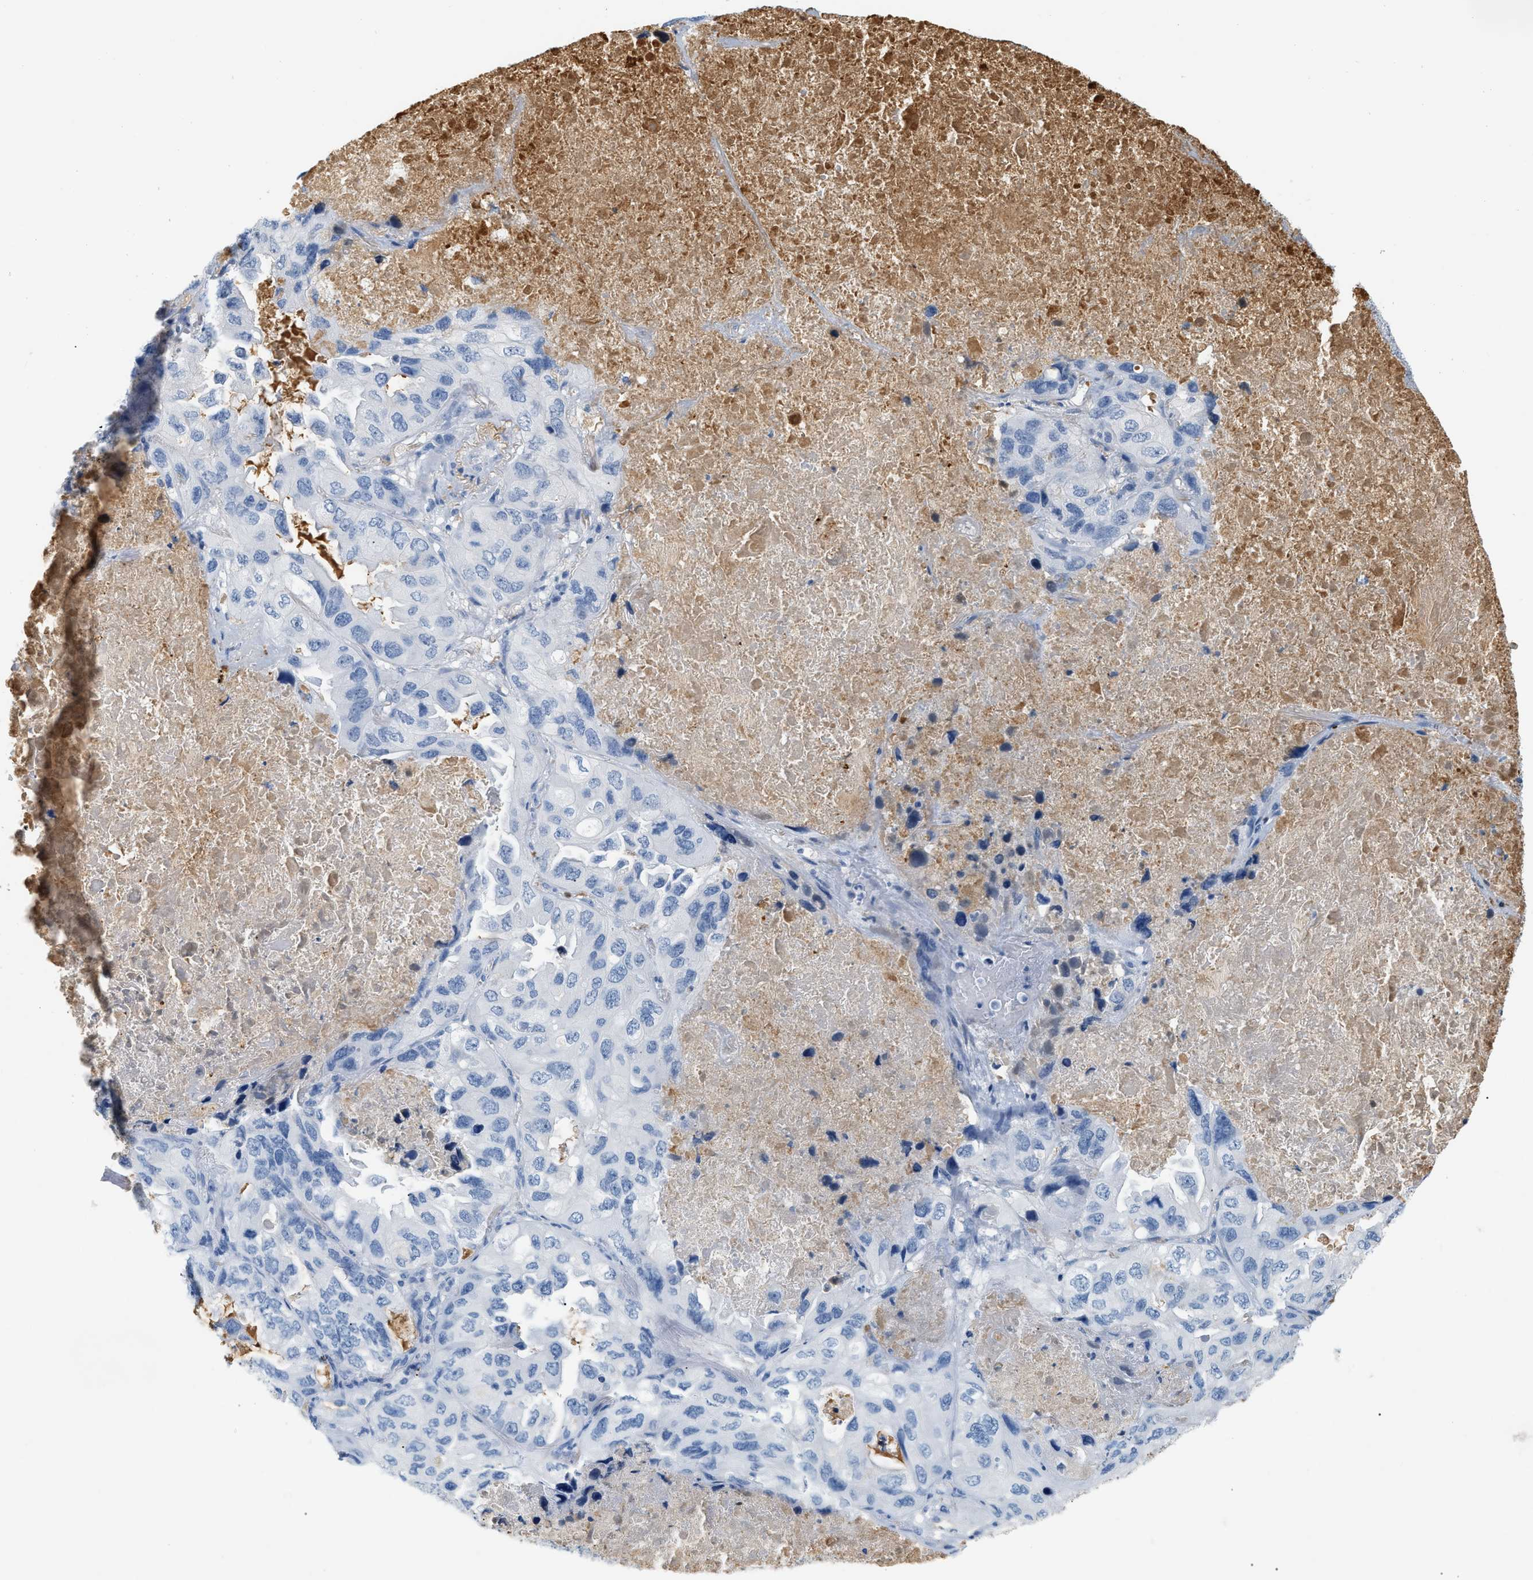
{"staining": {"intensity": "negative", "quantity": "none", "location": "none"}, "tissue": "lung cancer", "cell_type": "Tumor cells", "image_type": "cancer", "snomed": [{"axis": "morphology", "description": "Squamous cell carcinoma, NOS"}, {"axis": "topography", "description": "Lung"}], "caption": "A high-resolution image shows immunohistochemistry (IHC) staining of lung cancer, which reveals no significant staining in tumor cells.", "gene": "CFH", "patient": {"sex": "female", "age": 73}}